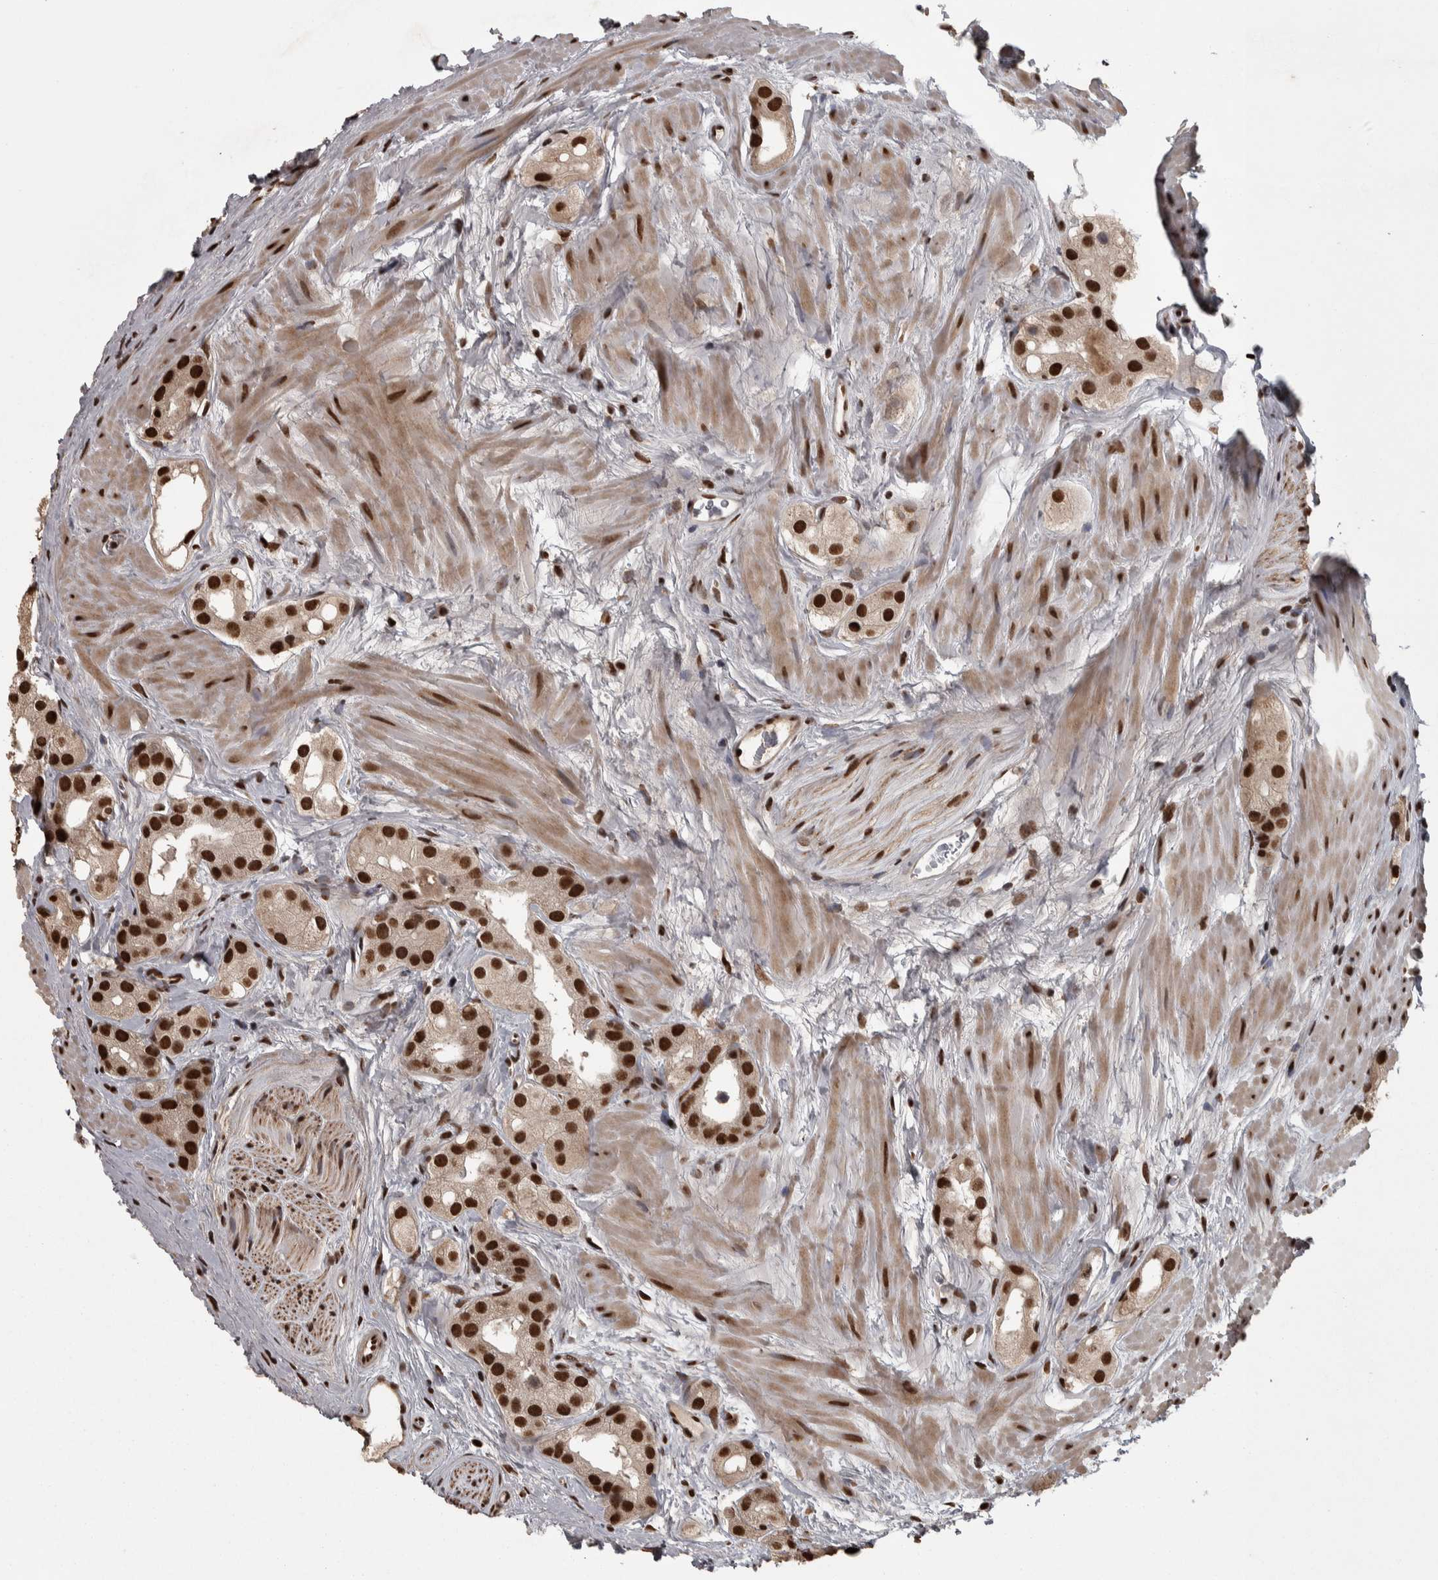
{"staining": {"intensity": "strong", "quantity": ">75%", "location": "cytoplasmic/membranous"}, "tissue": "prostate cancer", "cell_type": "Tumor cells", "image_type": "cancer", "snomed": [{"axis": "morphology", "description": "Adenocarcinoma, High grade"}, {"axis": "topography", "description": "Prostate"}], "caption": "This histopathology image demonstrates IHC staining of prostate high-grade adenocarcinoma, with high strong cytoplasmic/membranous expression in approximately >75% of tumor cells.", "gene": "ZFHX4", "patient": {"sex": "male", "age": 63}}